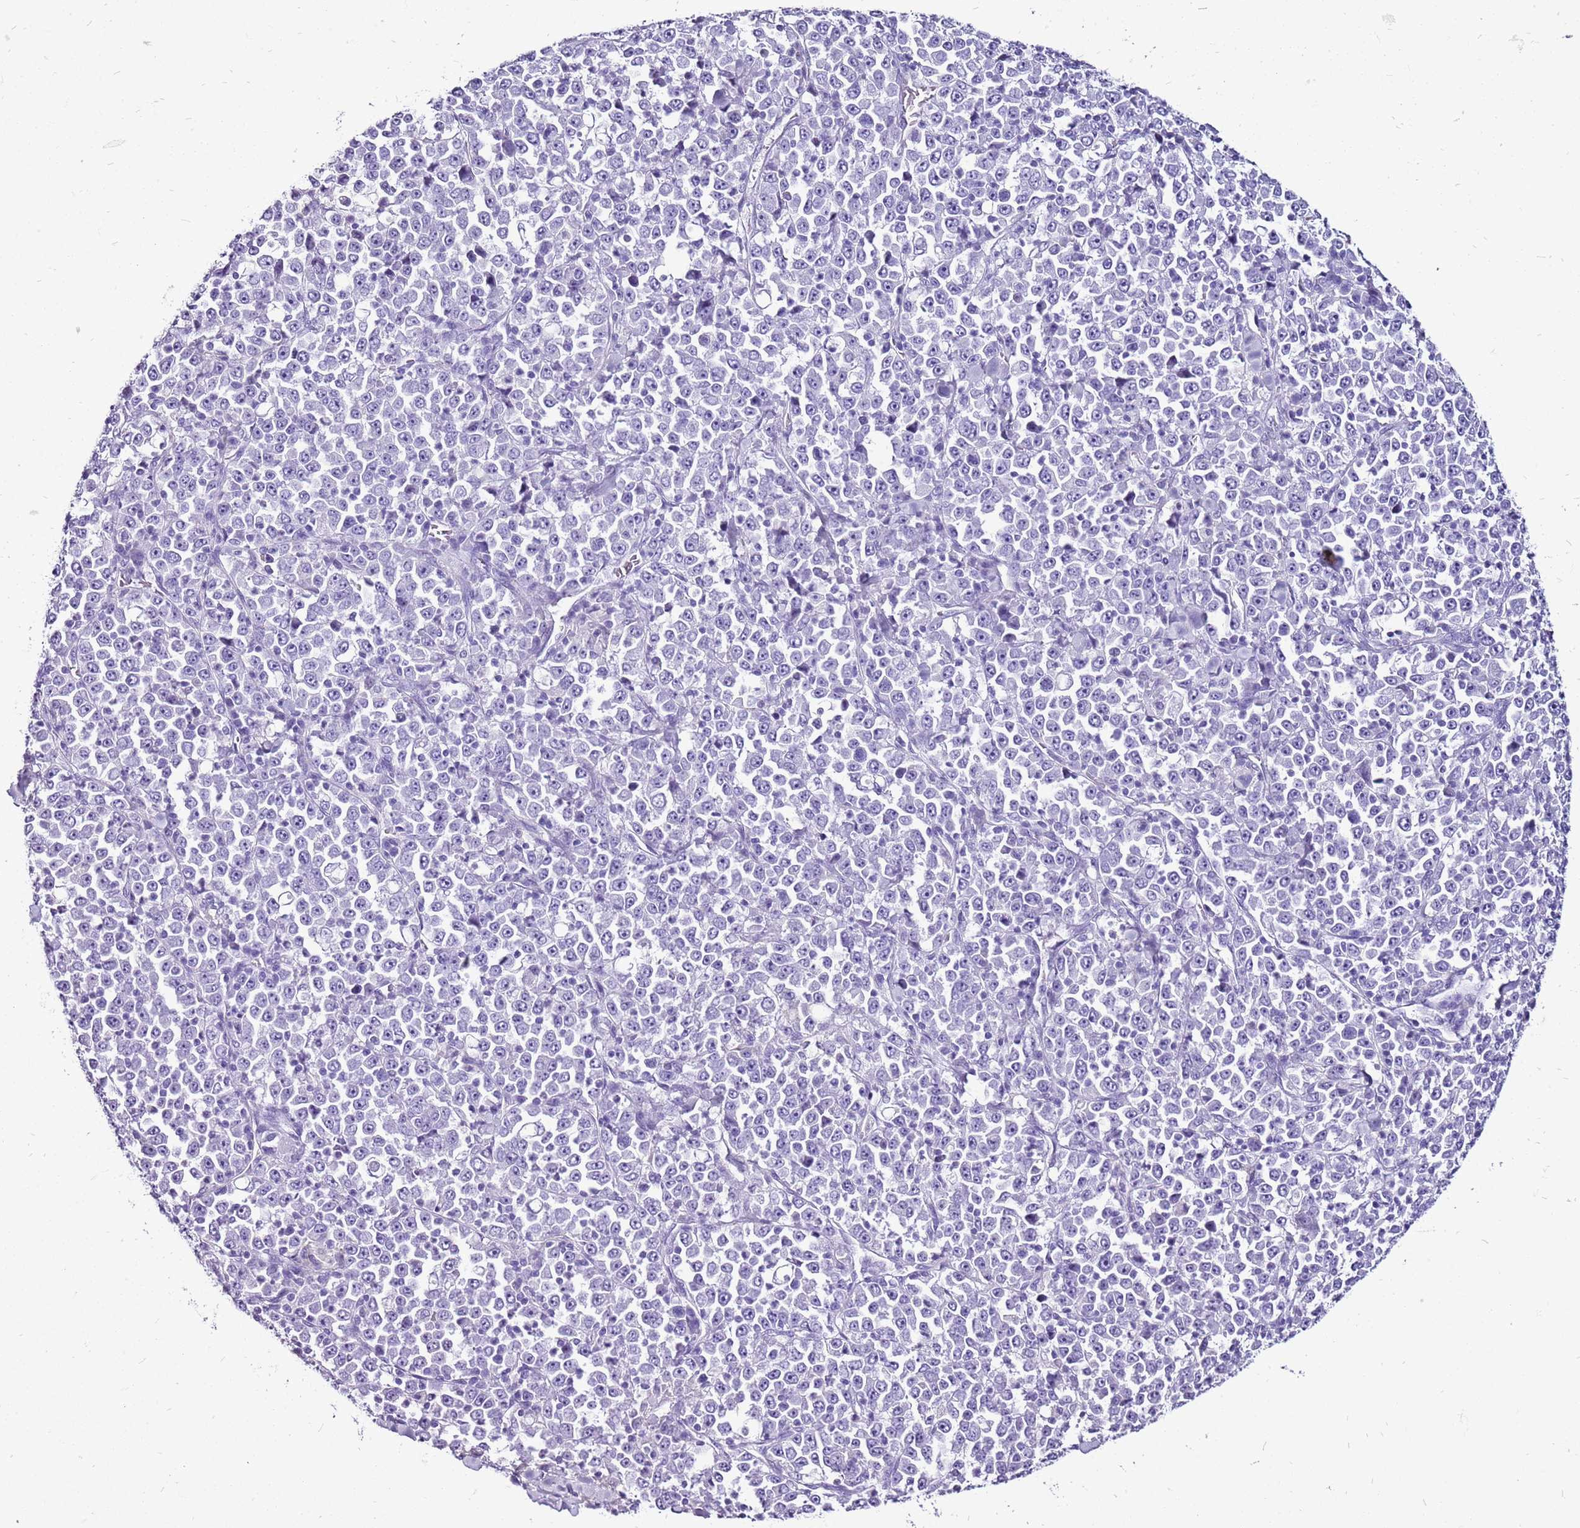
{"staining": {"intensity": "negative", "quantity": "none", "location": "none"}, "tissue": "stomach cancer", "cell_type": "Tumor cells", "image_type": "cancer", "snomed": [{"axis": "morphology", "description": "Normal tissue, NOS"}, {"axis": "morphology", "description": "Adenocarcinoma, NOS"}, {"axis": "topography", "description": "Stomach, upper"}, {"axis": "topography", "description": "Stomach"}], "caption": "DAB (3,3'-diaminobenzidine) immunohistochemical staining of stomach cancer displays no significant staining in tumor cells.", "gene": "ACSS3", "patient": {"sex": "male", "age": 59}}